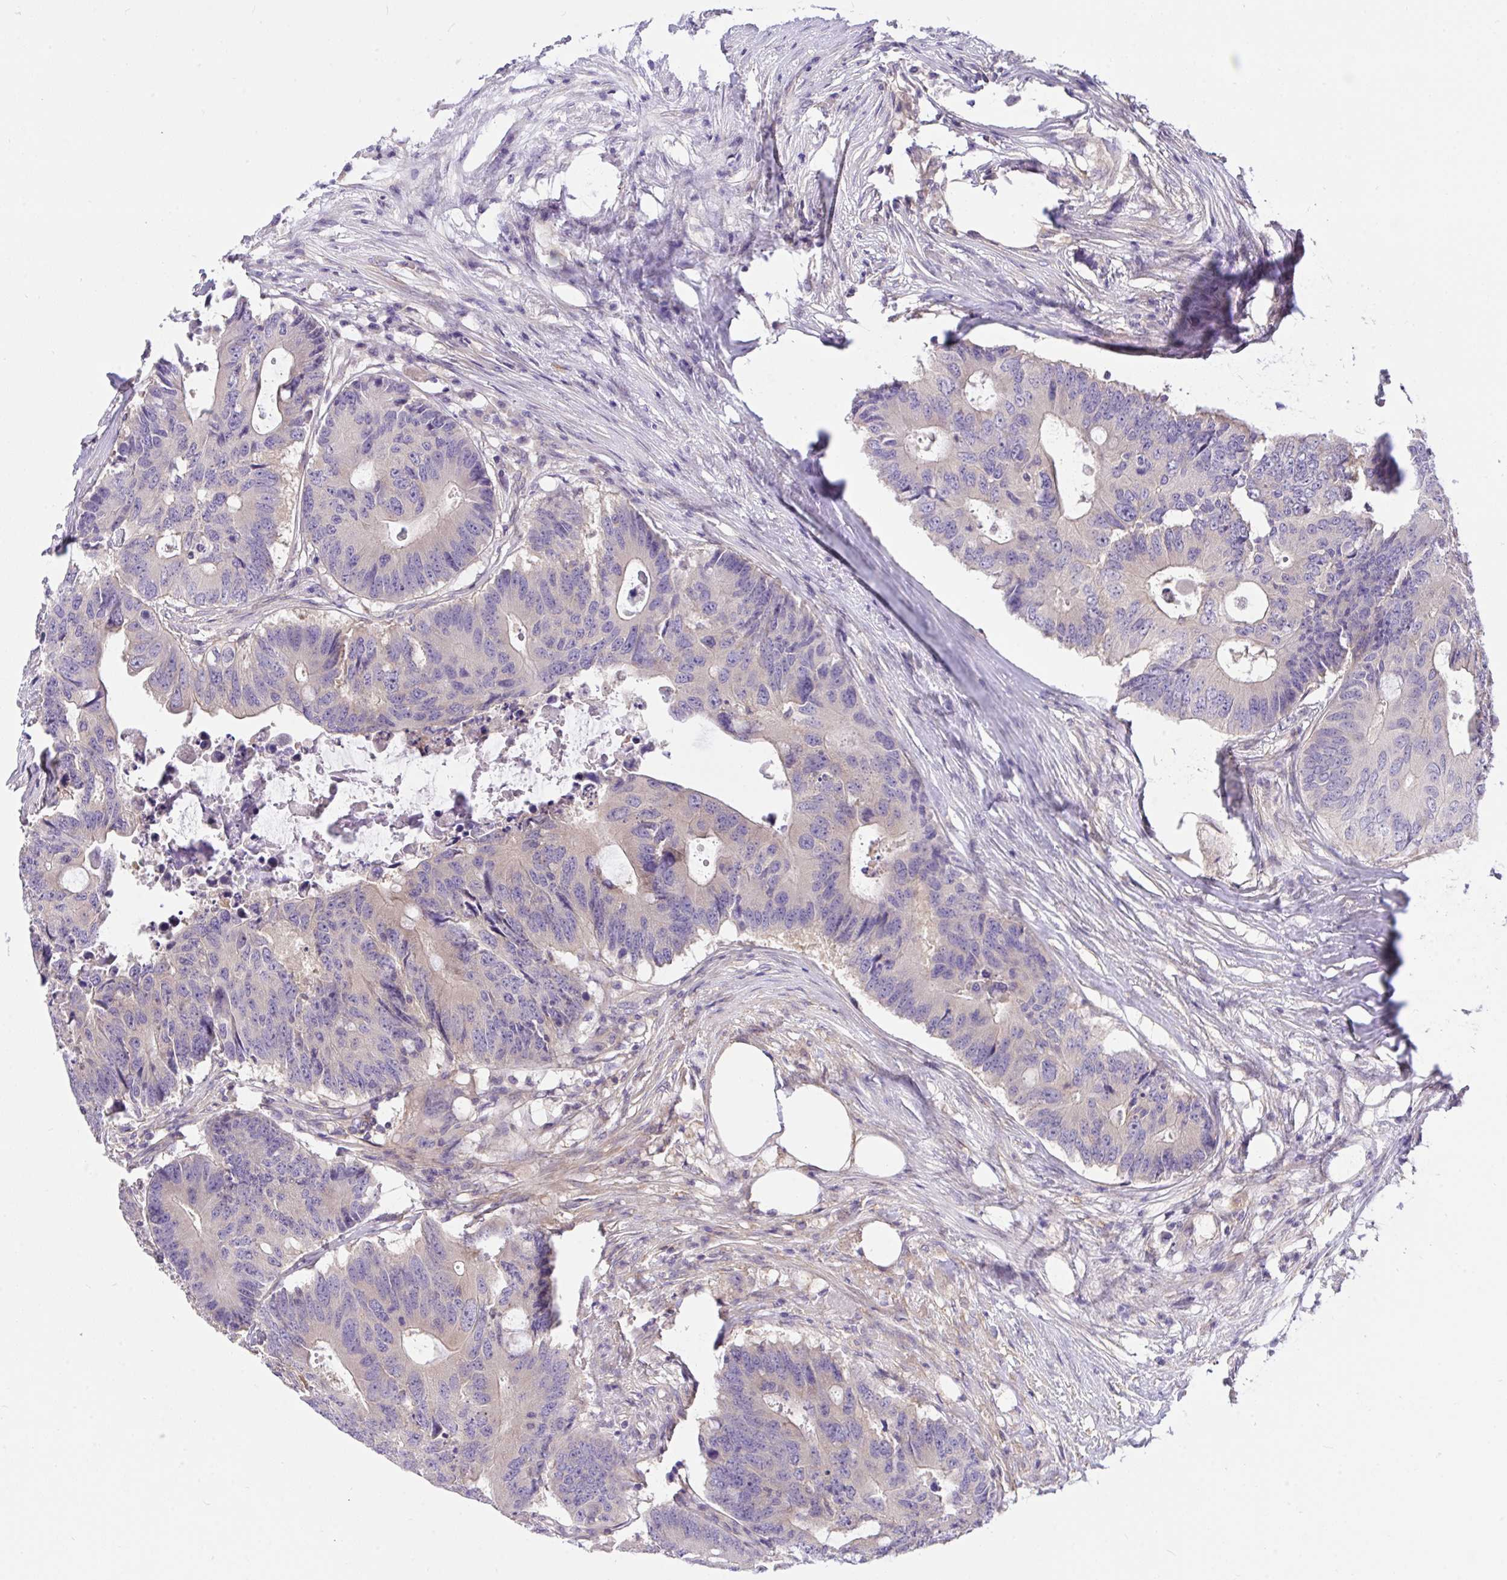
{"staining": {"intensity": "negative", "quantity": "none", "location": "none"}, "tissue": "colorectal cancer", "cell_type": "Tumor cells", "image_type": "cancer", "snomed": [{"axis": "morphology", "description": "Adenocarcinoma, NOS"}, {"axis": "topography", "description": "Colon"}], "caption": "This is a image of immunohistochemistry staining of colorectal adenocarcinoma, which shows no positivity in tumor cells.", "gene": "TLN2", "patient": {"sex": "male", "age": 71}}